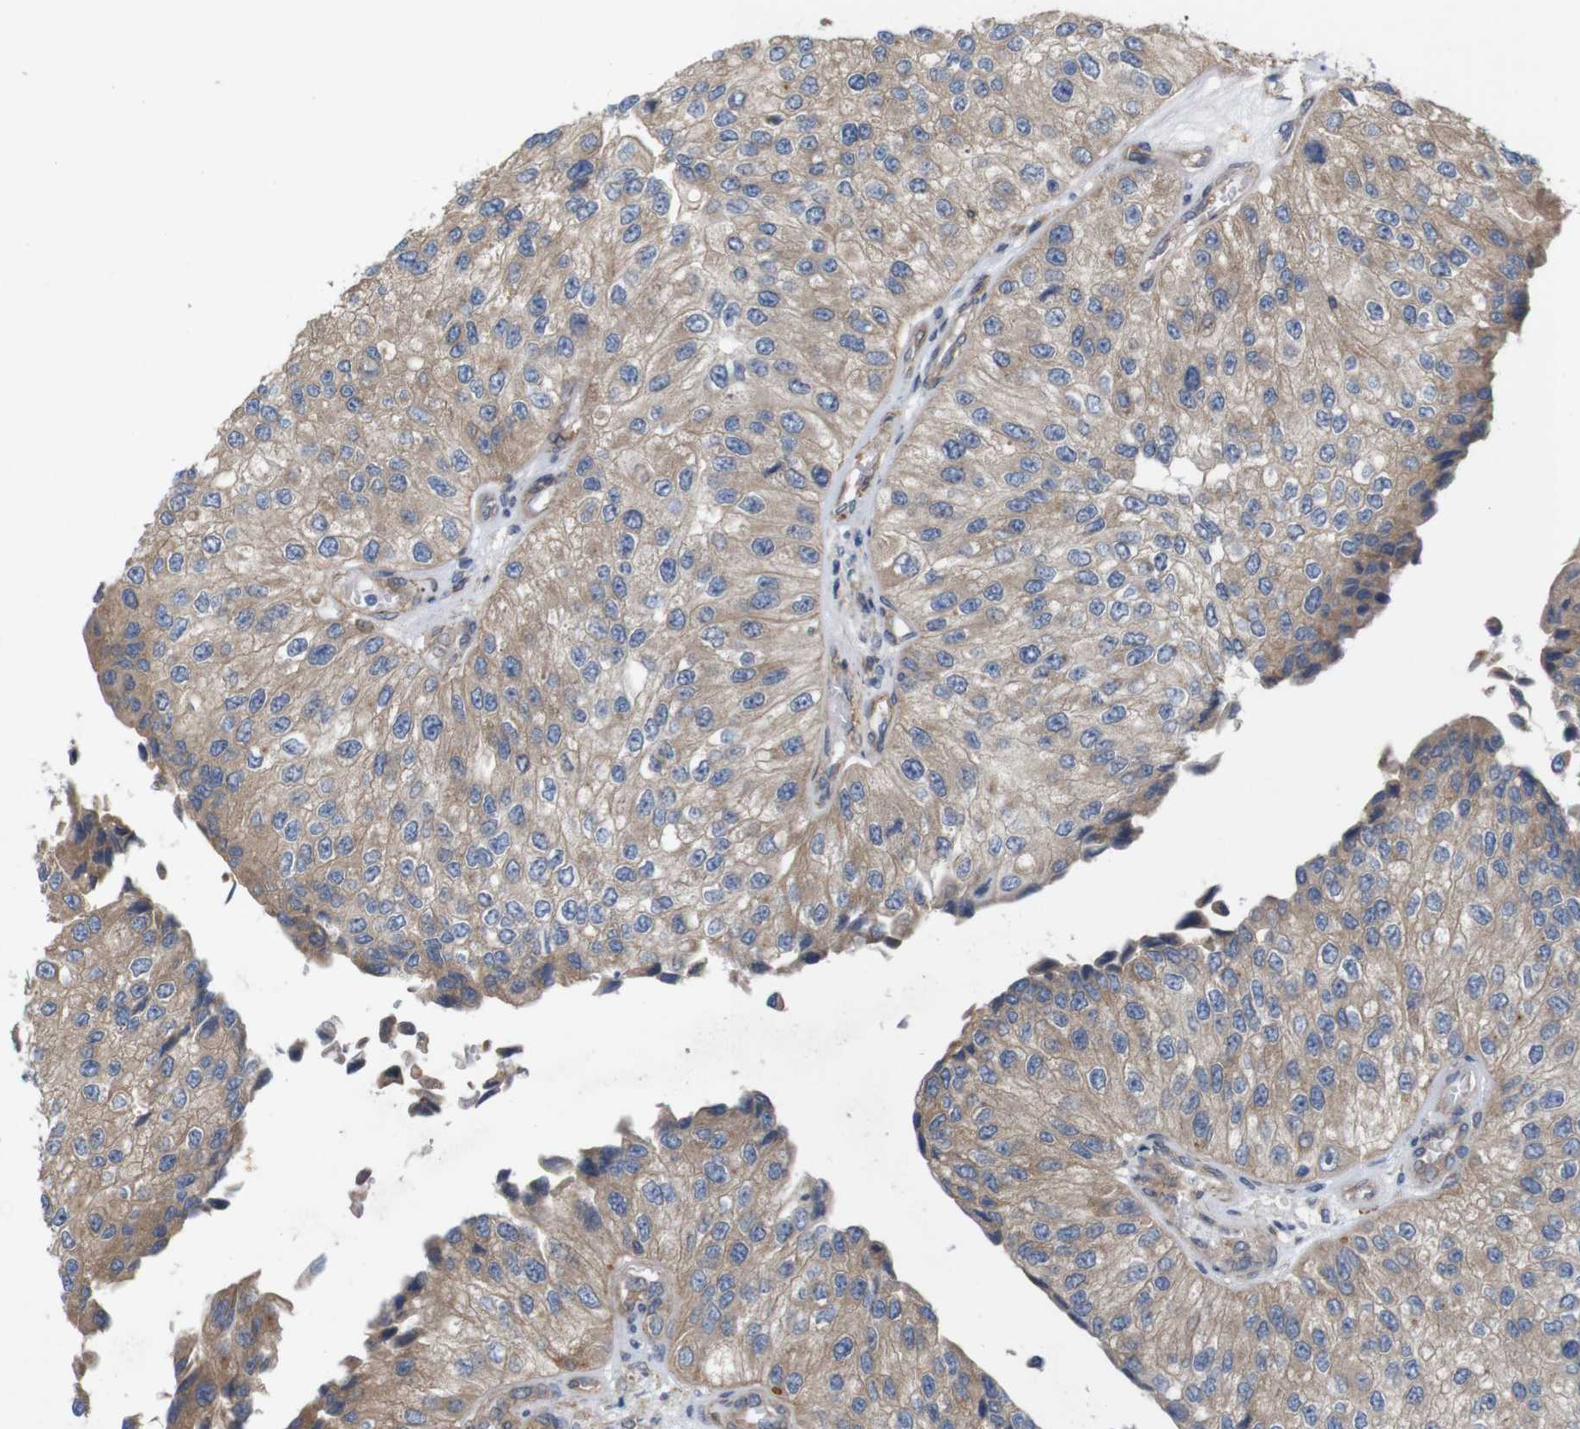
{"staining": {"intensity": "weak", "quantity": ">75%", "location": "cytoplasmic/membranous"}, "tissue": "urothelial cancer", "cell_type": "Tumor cells", "image_type": "cancer", "snomed": [{"axis": "morphology", "description": "Urothelial carcinoma, High grade"}, {"axis": "topography", "description": "Kidney"}, {"axis": "topography", "description": "Urinary bladder"}], "caption": "Brown immunohistochemical staining in urothelial carcinoma (high-grade) displays weak cytoplasmic/membranous positivity in about >75% of tumor cells.", "gene": "SIGLEC8", "patient": {"sex": "male", "age": 77}}